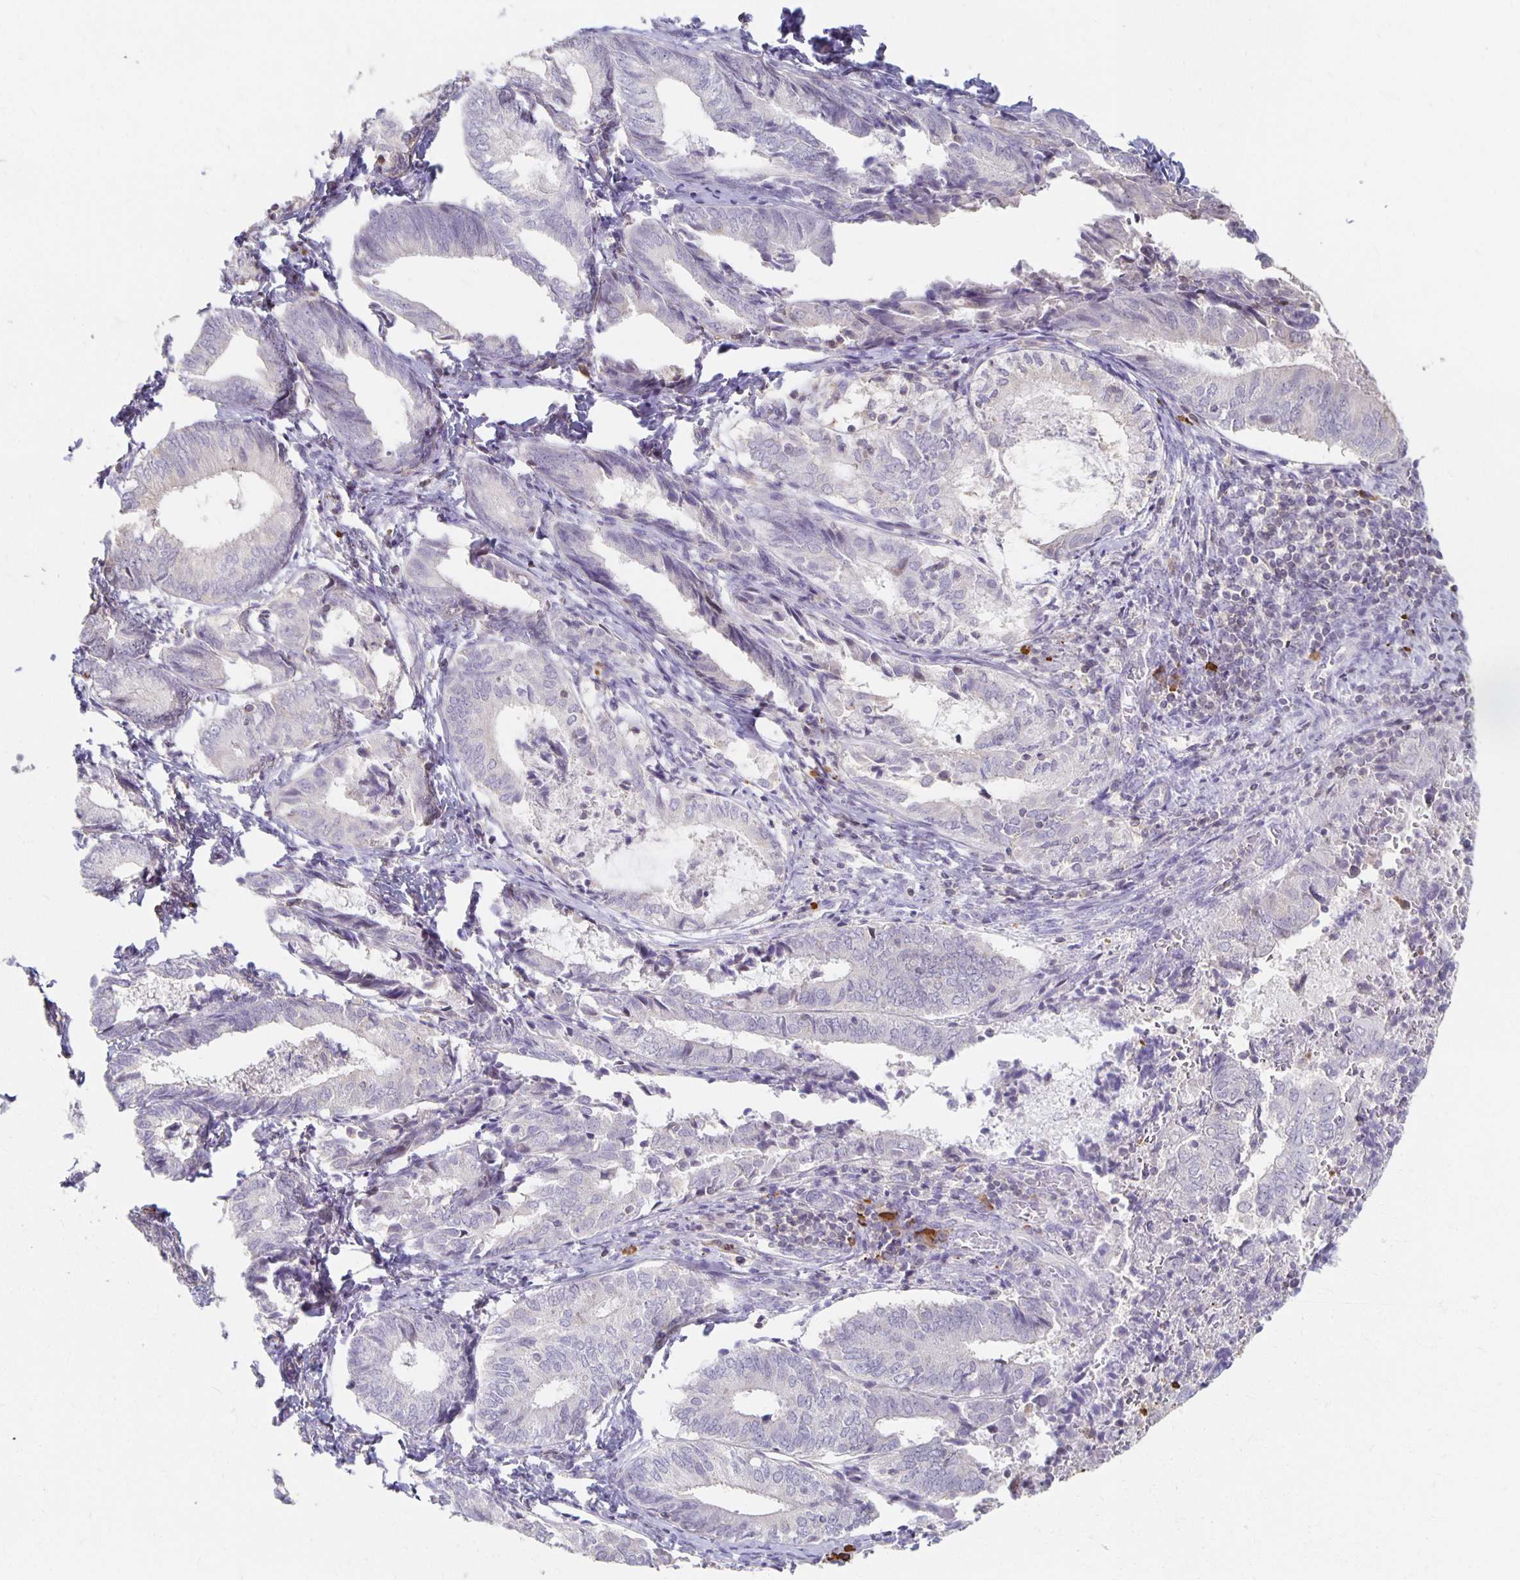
{"staining": {"intensity": "negative", "quantity": "none", "location": "none"}, "tissue": "endometrial cancer", "cell_type": "Tumor cells", "image_type": "cancer", "snomed": [{"axis": "morphology", "description": "Adenocarcinoma, NOS"}, {"axis": "topography", "description": "Endometrium"}], "caption": "The image demonstrates no staining of tumor cells in endometrial cancer (adenocarcinoma). Nuclei are stained in blue.", "gene": "ZNF692", "patient": {"sex": "female", "age": 87}}